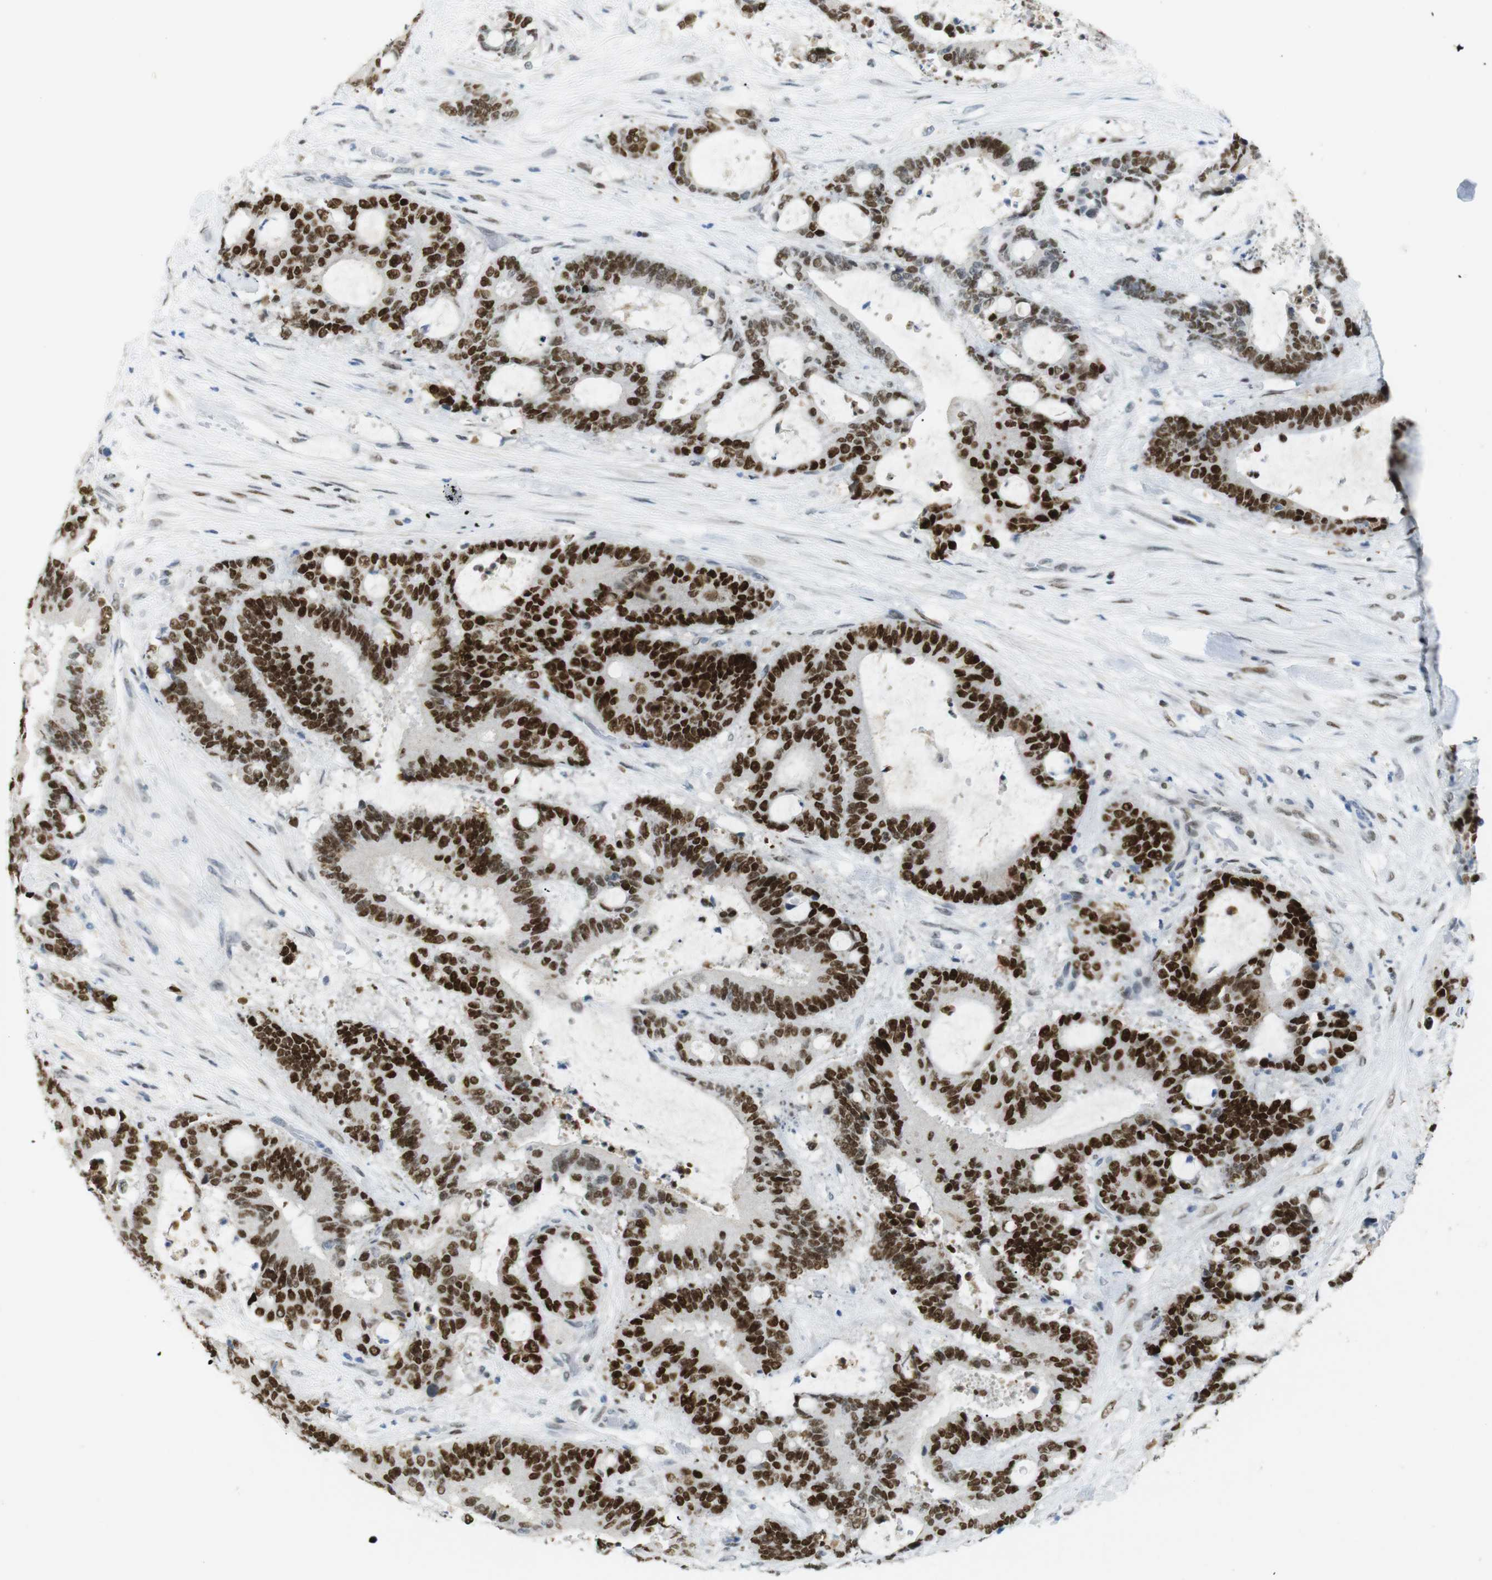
{"staining": {"intensity": "strong", "quantity": ">75%", "location": "nuclear"}, "tissue": "liver cancer", "cell_type": "Tumor cells", "image_type": "cancer", "snomed": [{"axis": "morphology", "description": "Normal tissue, NOS"}, {"axis": "morphology", "description": "Cholangiocarcinoma"}, {"axis": "topography", "description": "Liver"}, {"axis": "topography", "description": "Peripheral nerve tissue"}], "caption": "Protein staining by immunohistochemistry (IHC) exhibits strong nuclear expression in approximately >75% of tumor cells in liver cancer (cholangiocarcinoma). Nuclei are stained in blue.", "gene": "RIOX2", "patient": {"sex": "female", "age": 73}}